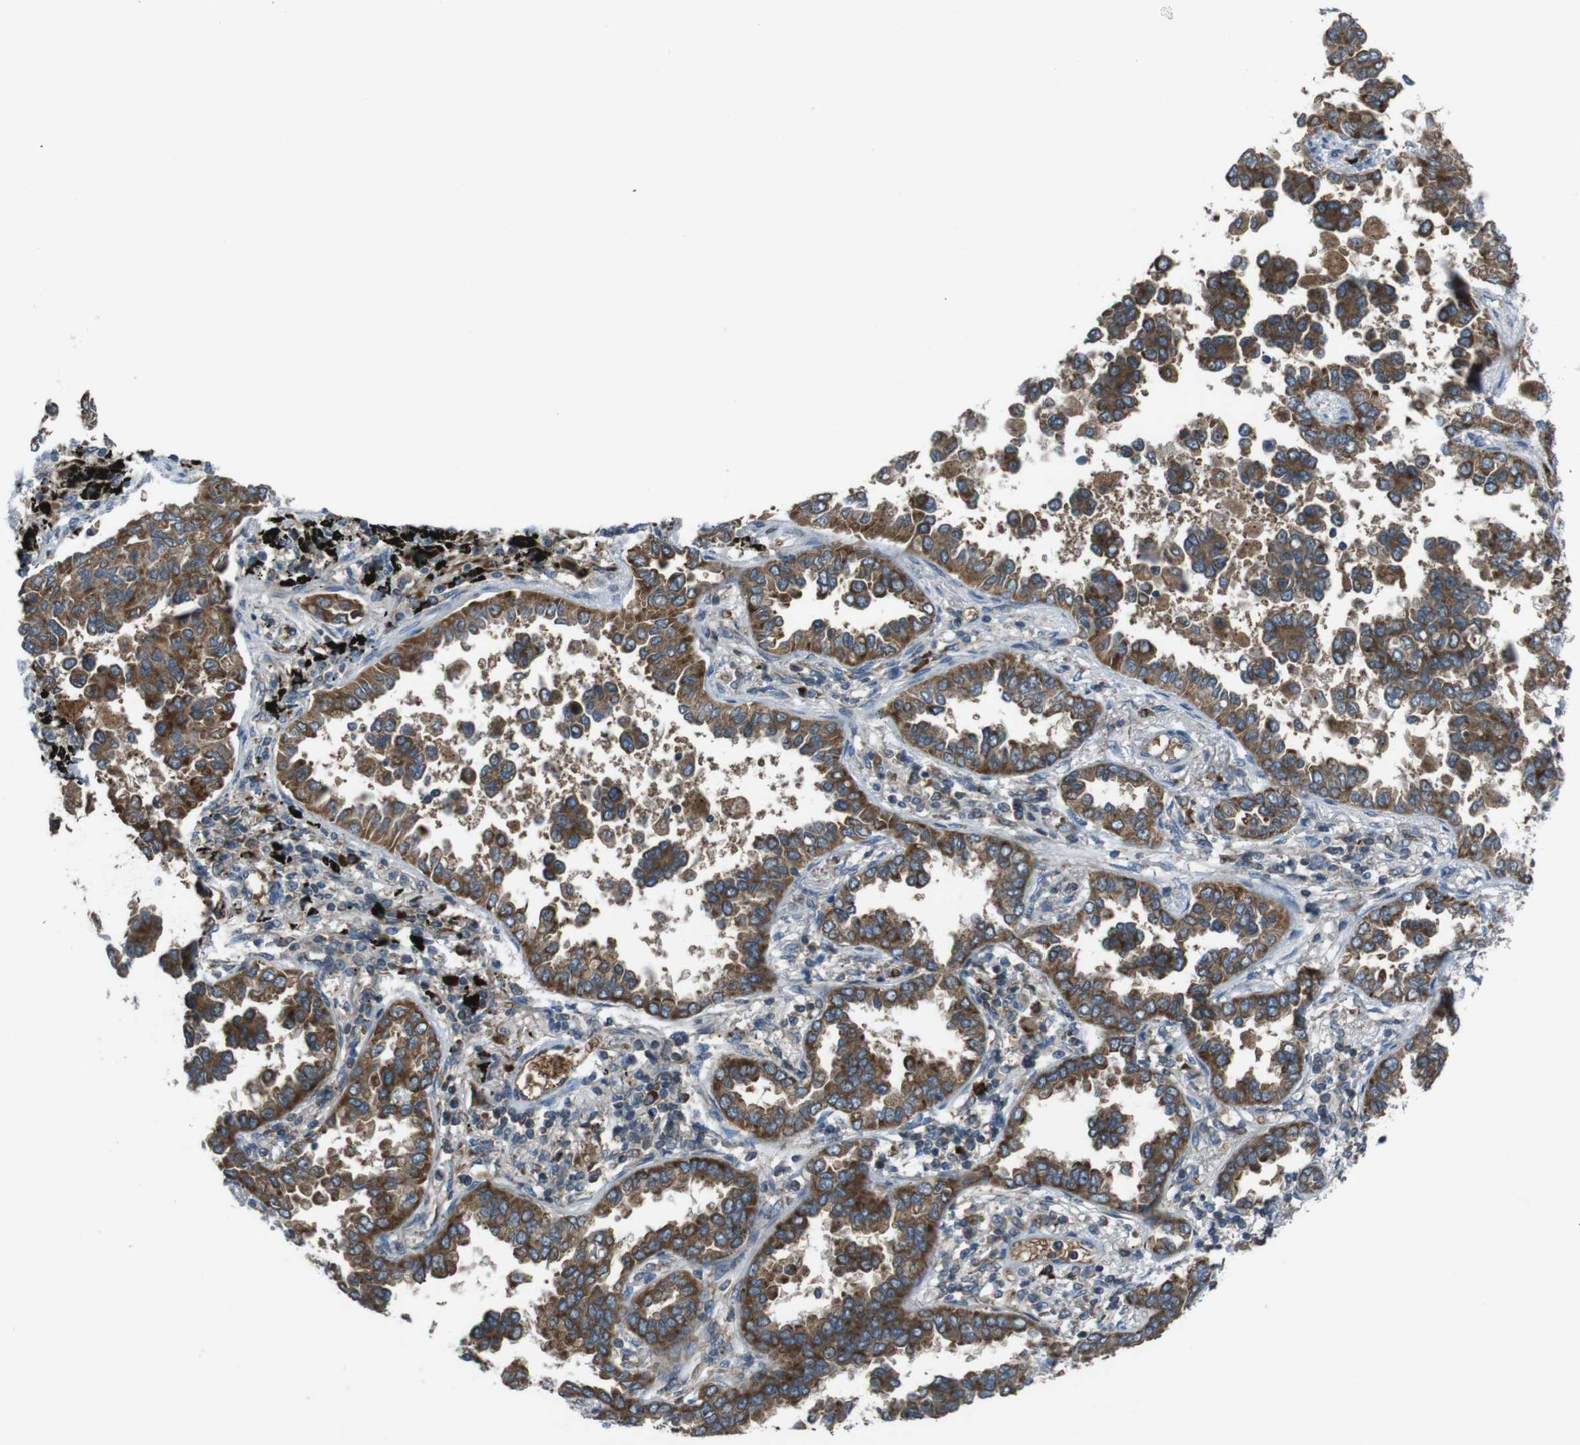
{"staining": {"intensity": "moderate", "quantity": ">75%", "location": "cytoplasmic/membranous"}, "tissue": "lung cancer", "cell_type": "Tumor cells", "image_type": "cancer", "snomed": [{"axis": "morphology", "description": "Normal tissue, NOS"}, {"axis": "morphology", "description": "Adenocarcinoma, NOS"}, {"axis": "topography", "description": "Lung"}], "caption": "A high-resolution image shows immunohistochemistry staining of lung cancer (adenocarcinoma), which exhibits moderate cytoplasmic/membranous staining in approximately >75% of tumor cells.", "gene": "SSR3", "patient": {"sex": "male", "age": 59}}